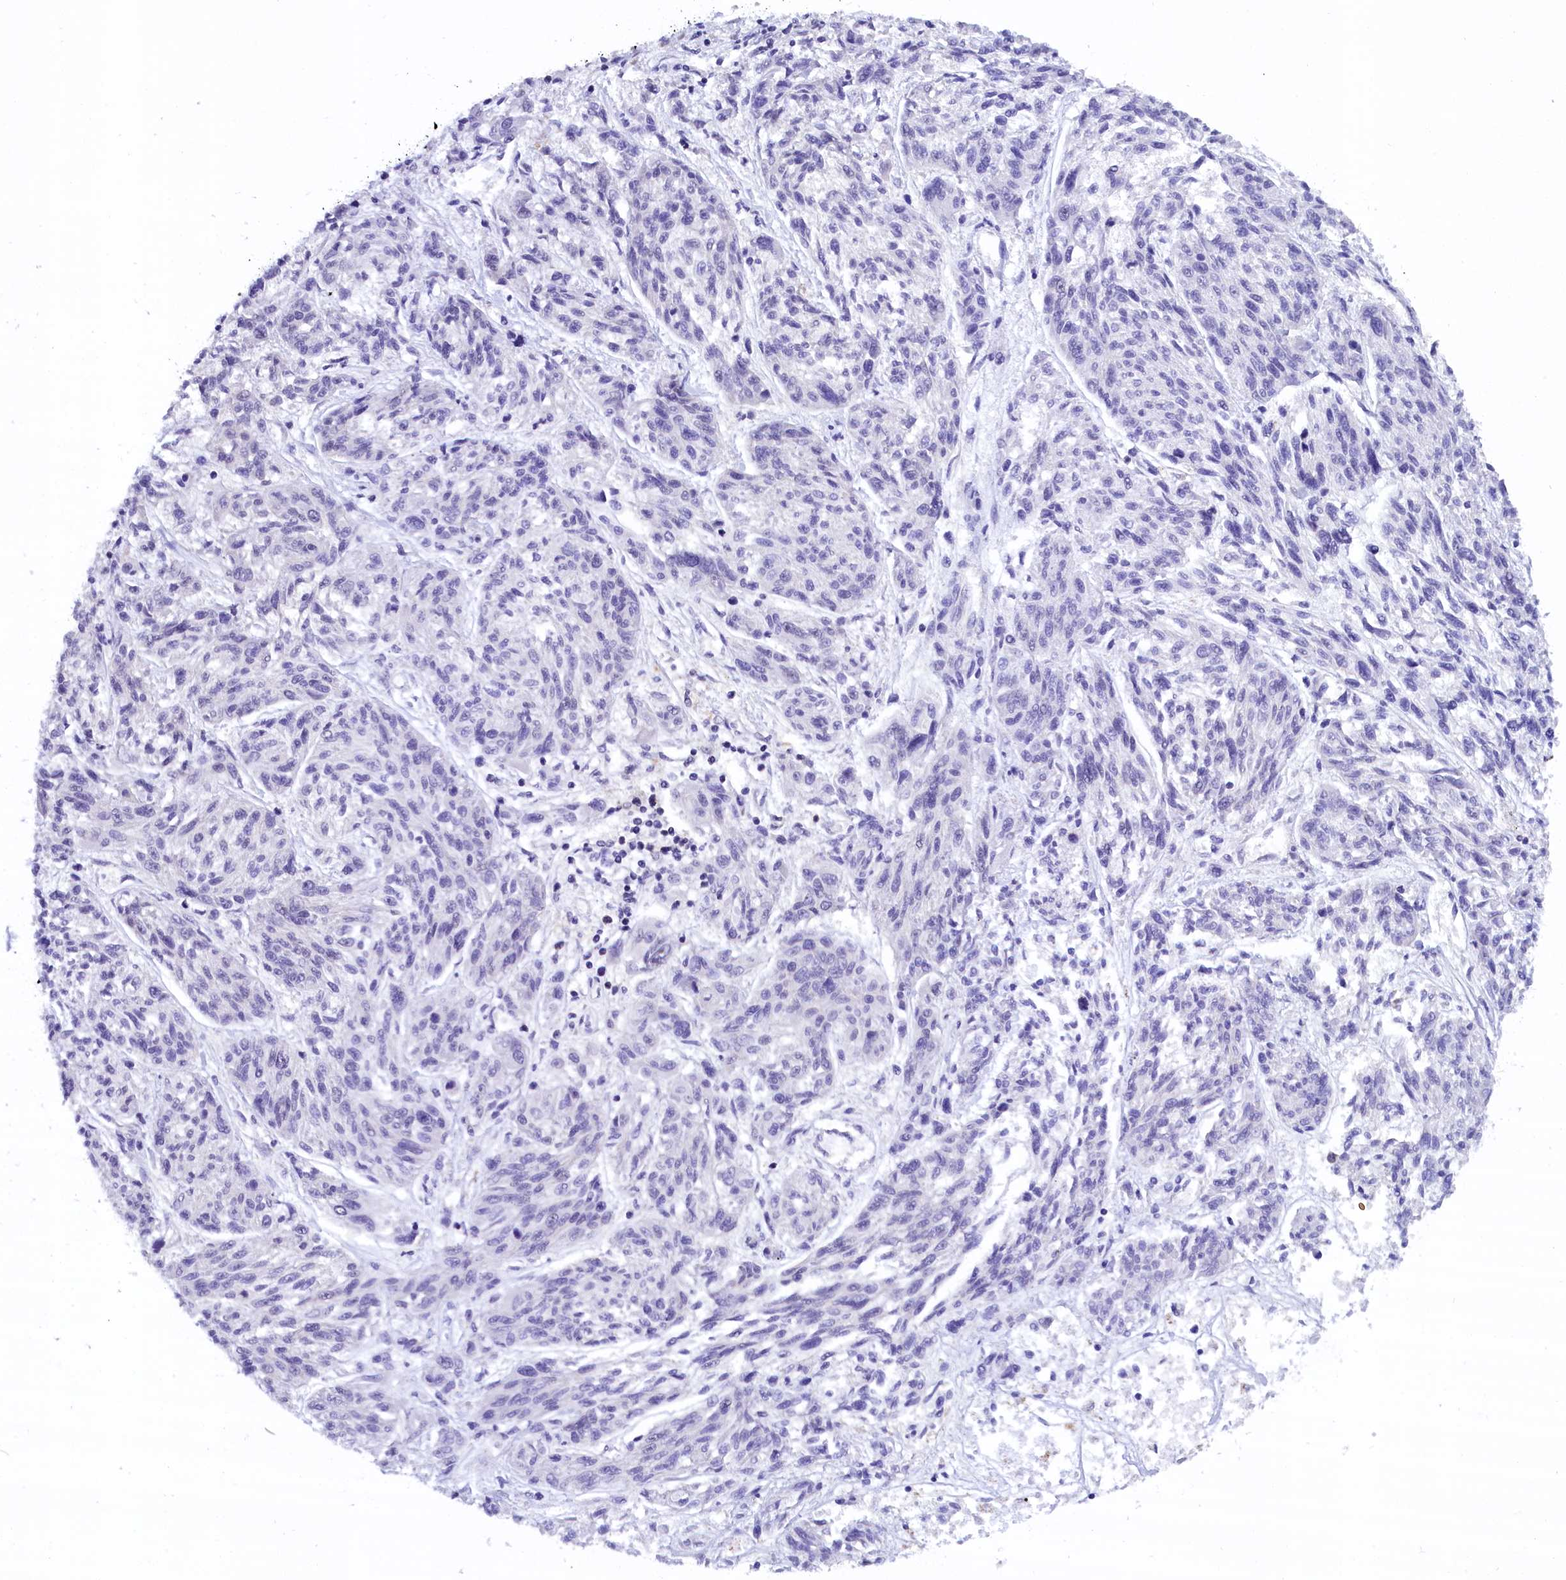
{"staining": {"intensity": "negative", "quantity": "none", "location": "none"}, "tissue": "melanoma", "cell_type": "Tumor cells", "image_type": "cancer", "snomed": [{"axis": "morphology", "description": "Malignant melanoma, NOS"}, {"axis": "topography", "description": "Skin"}], "caption": "The histopathology image demonstrates no significant expression in tumor cells of malignant melanoma.", "gene": "ABAT", "patient": {"sex": "male", "age": 53}}